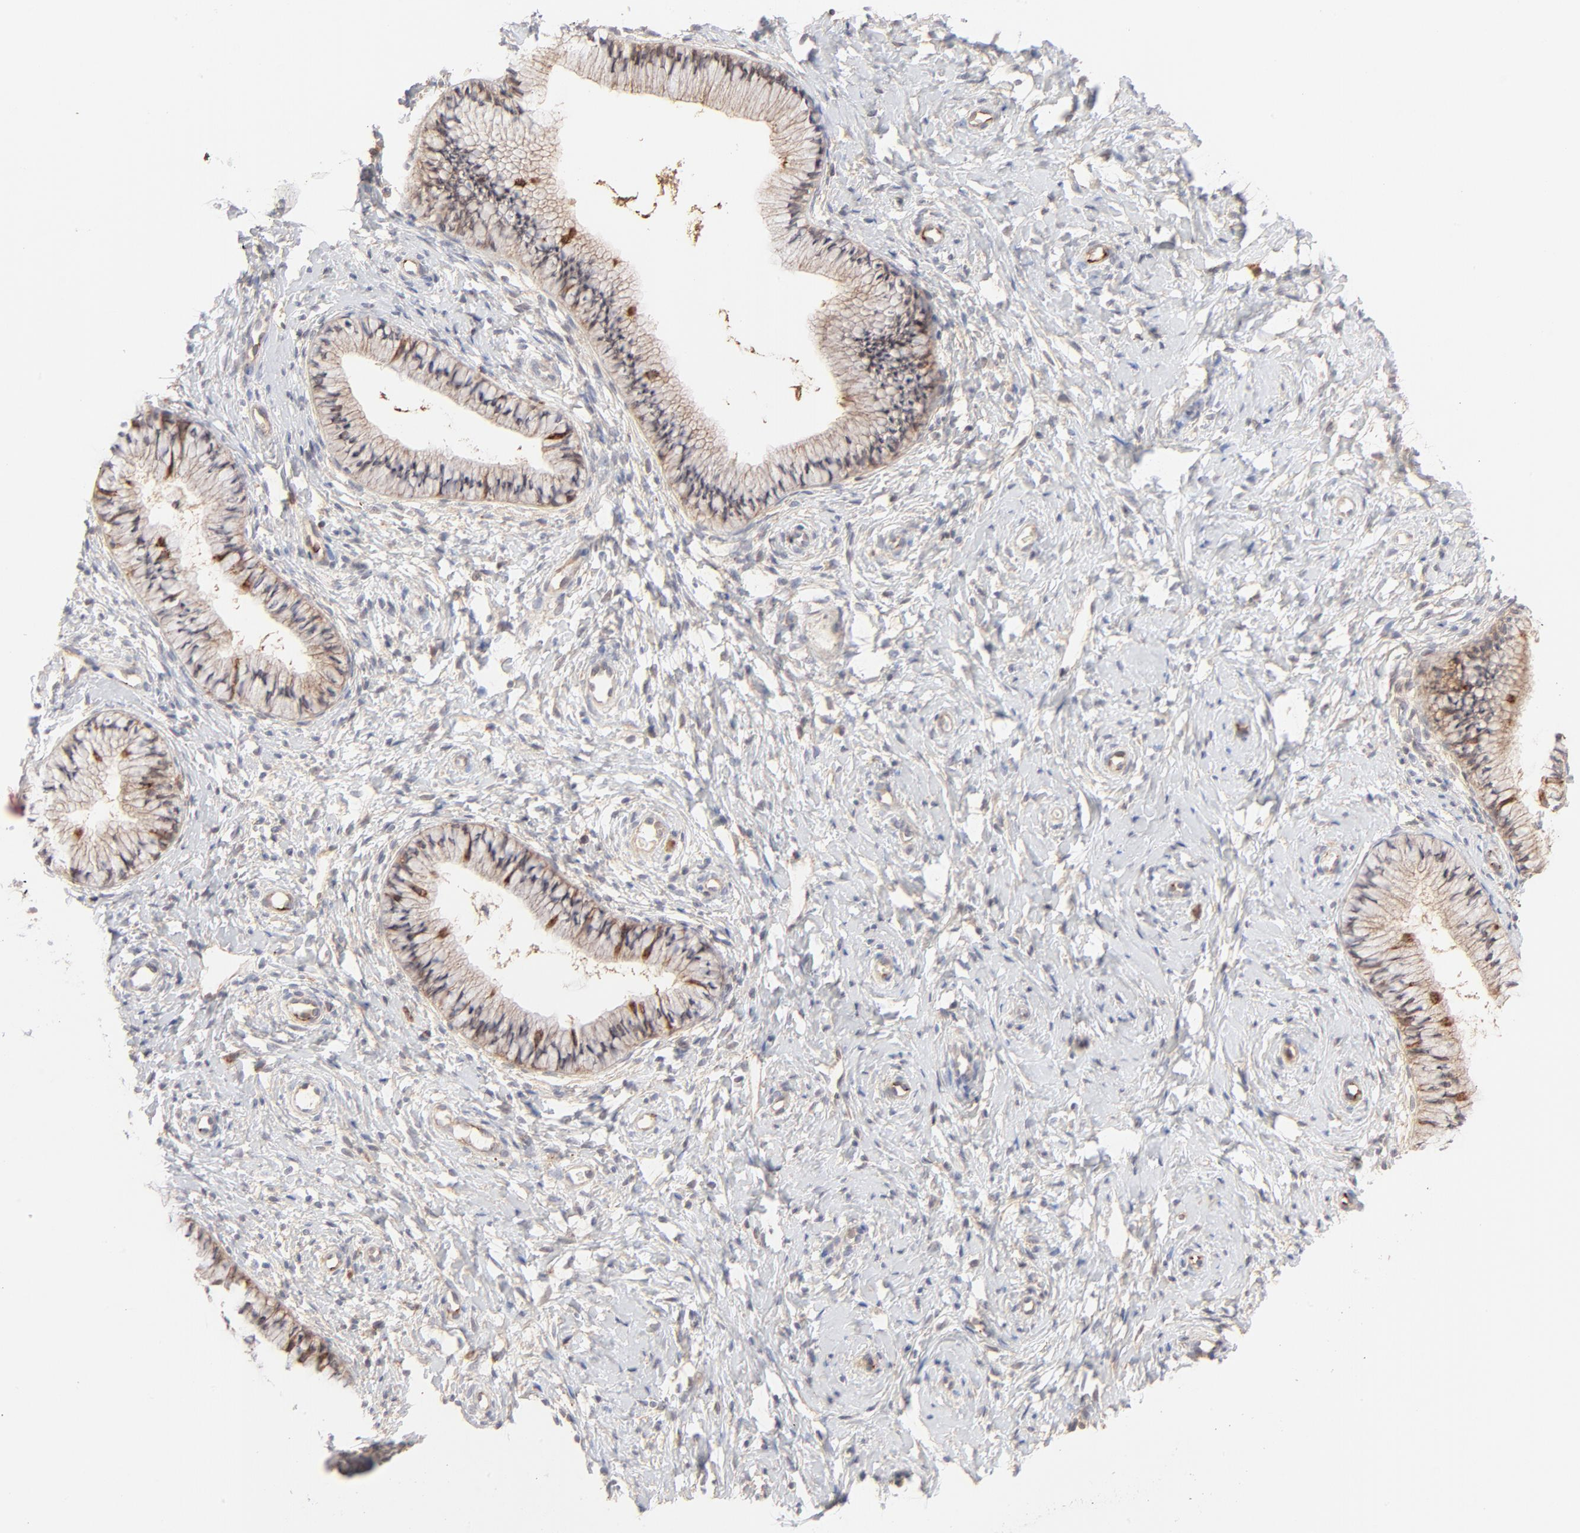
{"staining": {"intensity": "moderate", "quantity": ">75%", "location": "cytoplasmic/membranous"}, "tissue": "cervix", "cell_type": "Glandular cells", "image_type": "normal", "snomed": [{"axis": "morphology", "description": "Normal tissue, NOS"}, {"axis": "topography", "description": "Cervix"}], "caption": "Immunohistochemistry (IHC) image of unremarkable cervix stained for a protein (brown), which demonstrates medium levels of moderate cytoplasmic/membranous expression in approximately >75% of glandular cells.", "gene": "CSPG4", "patient": {"sex": "female", "age": 46}}